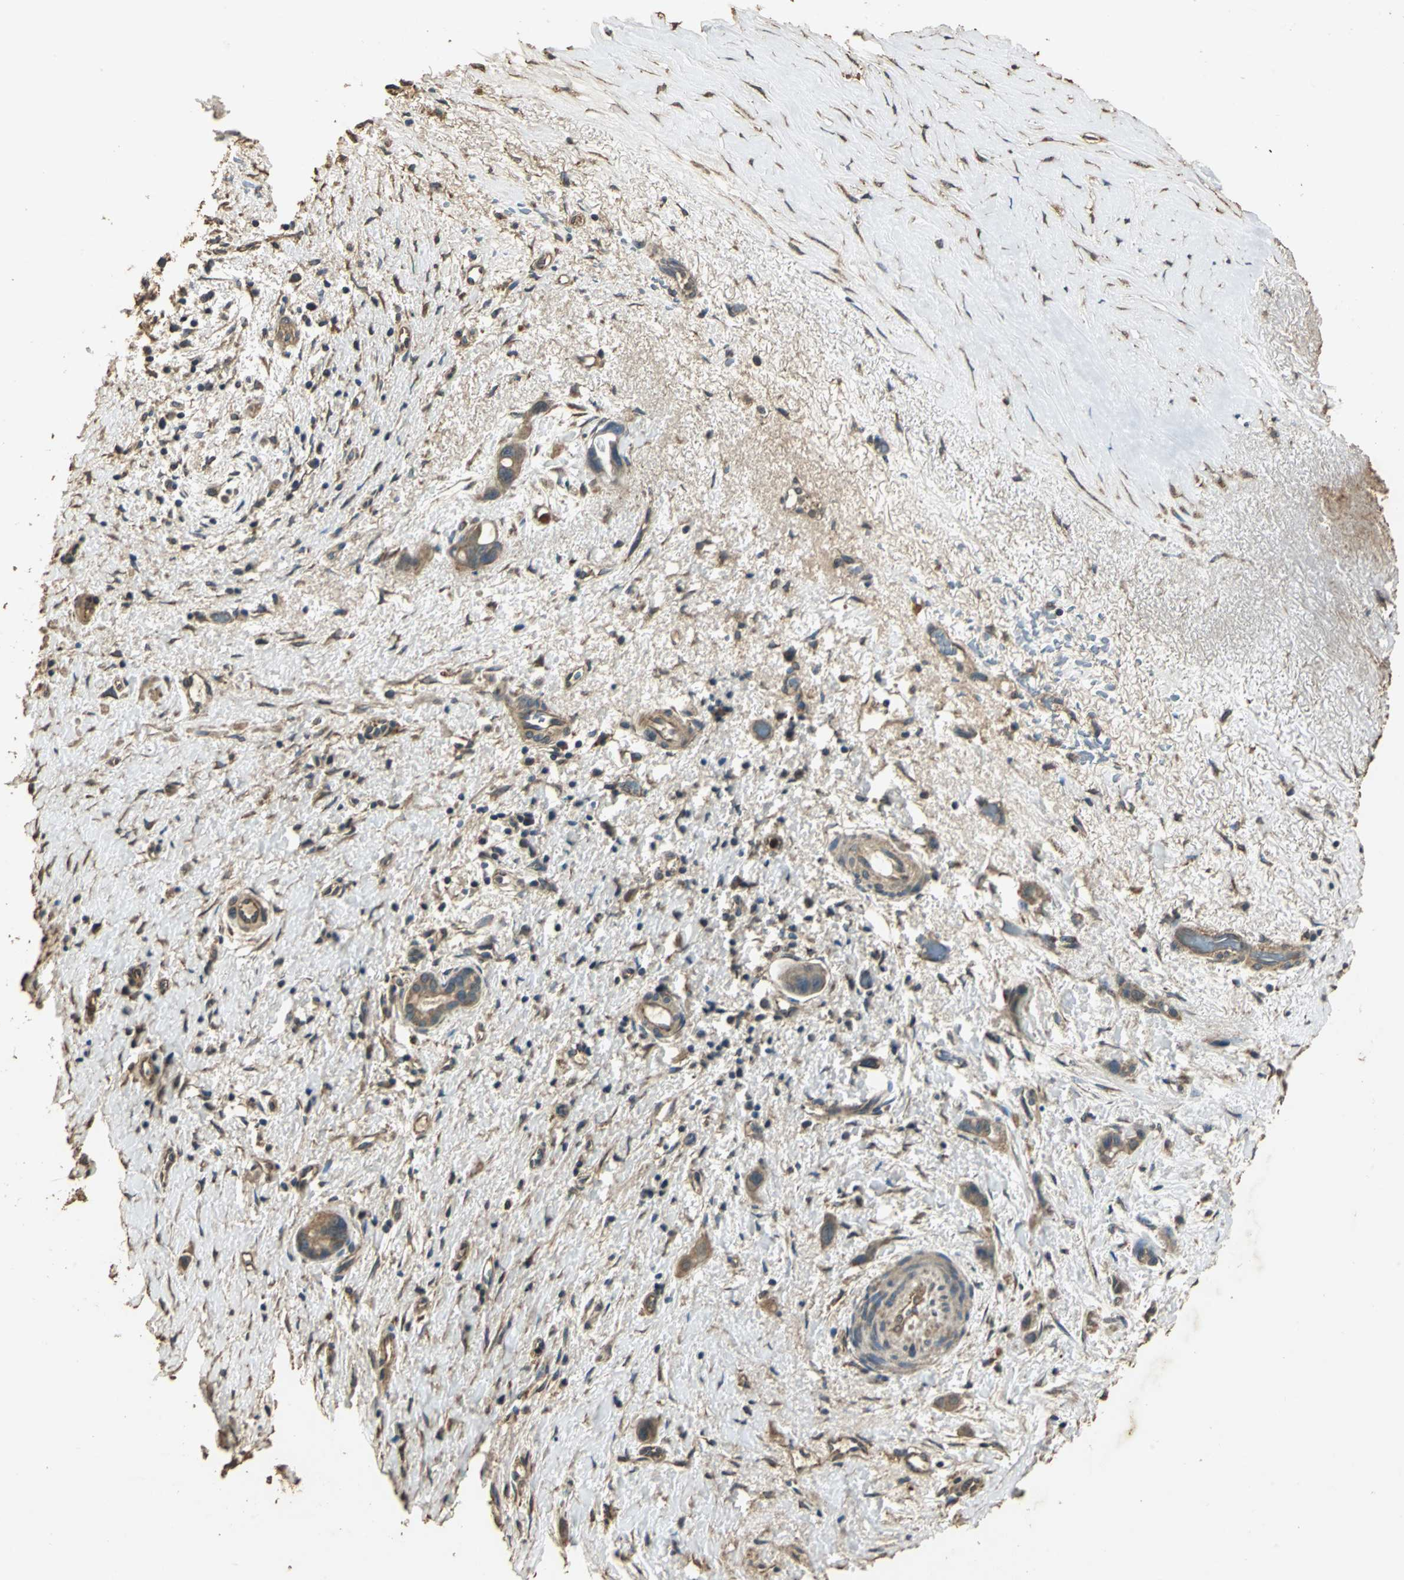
{"staining": {"intensity": "moderate", "quantity": ">75%", "location": "cytoplasmic/membranous"}, "tissue": "liver cancer", "cell_type": "Tumor cells", "image_type": "cancer", "snomed": [{"axis": "morphology", "description": "Cholangiocarcinoma"}, {"axis": "topography", "description": "Liver"}], "caption": "Human liver cancer (cholangiocarcinoma) stained with a brown dye displays moderate cytoplasmic/membranous positive positivity in approximately >75% of tumor cells.", "gene": "TMPRSS4", "patient": {"sex": "female", "age": 65}}